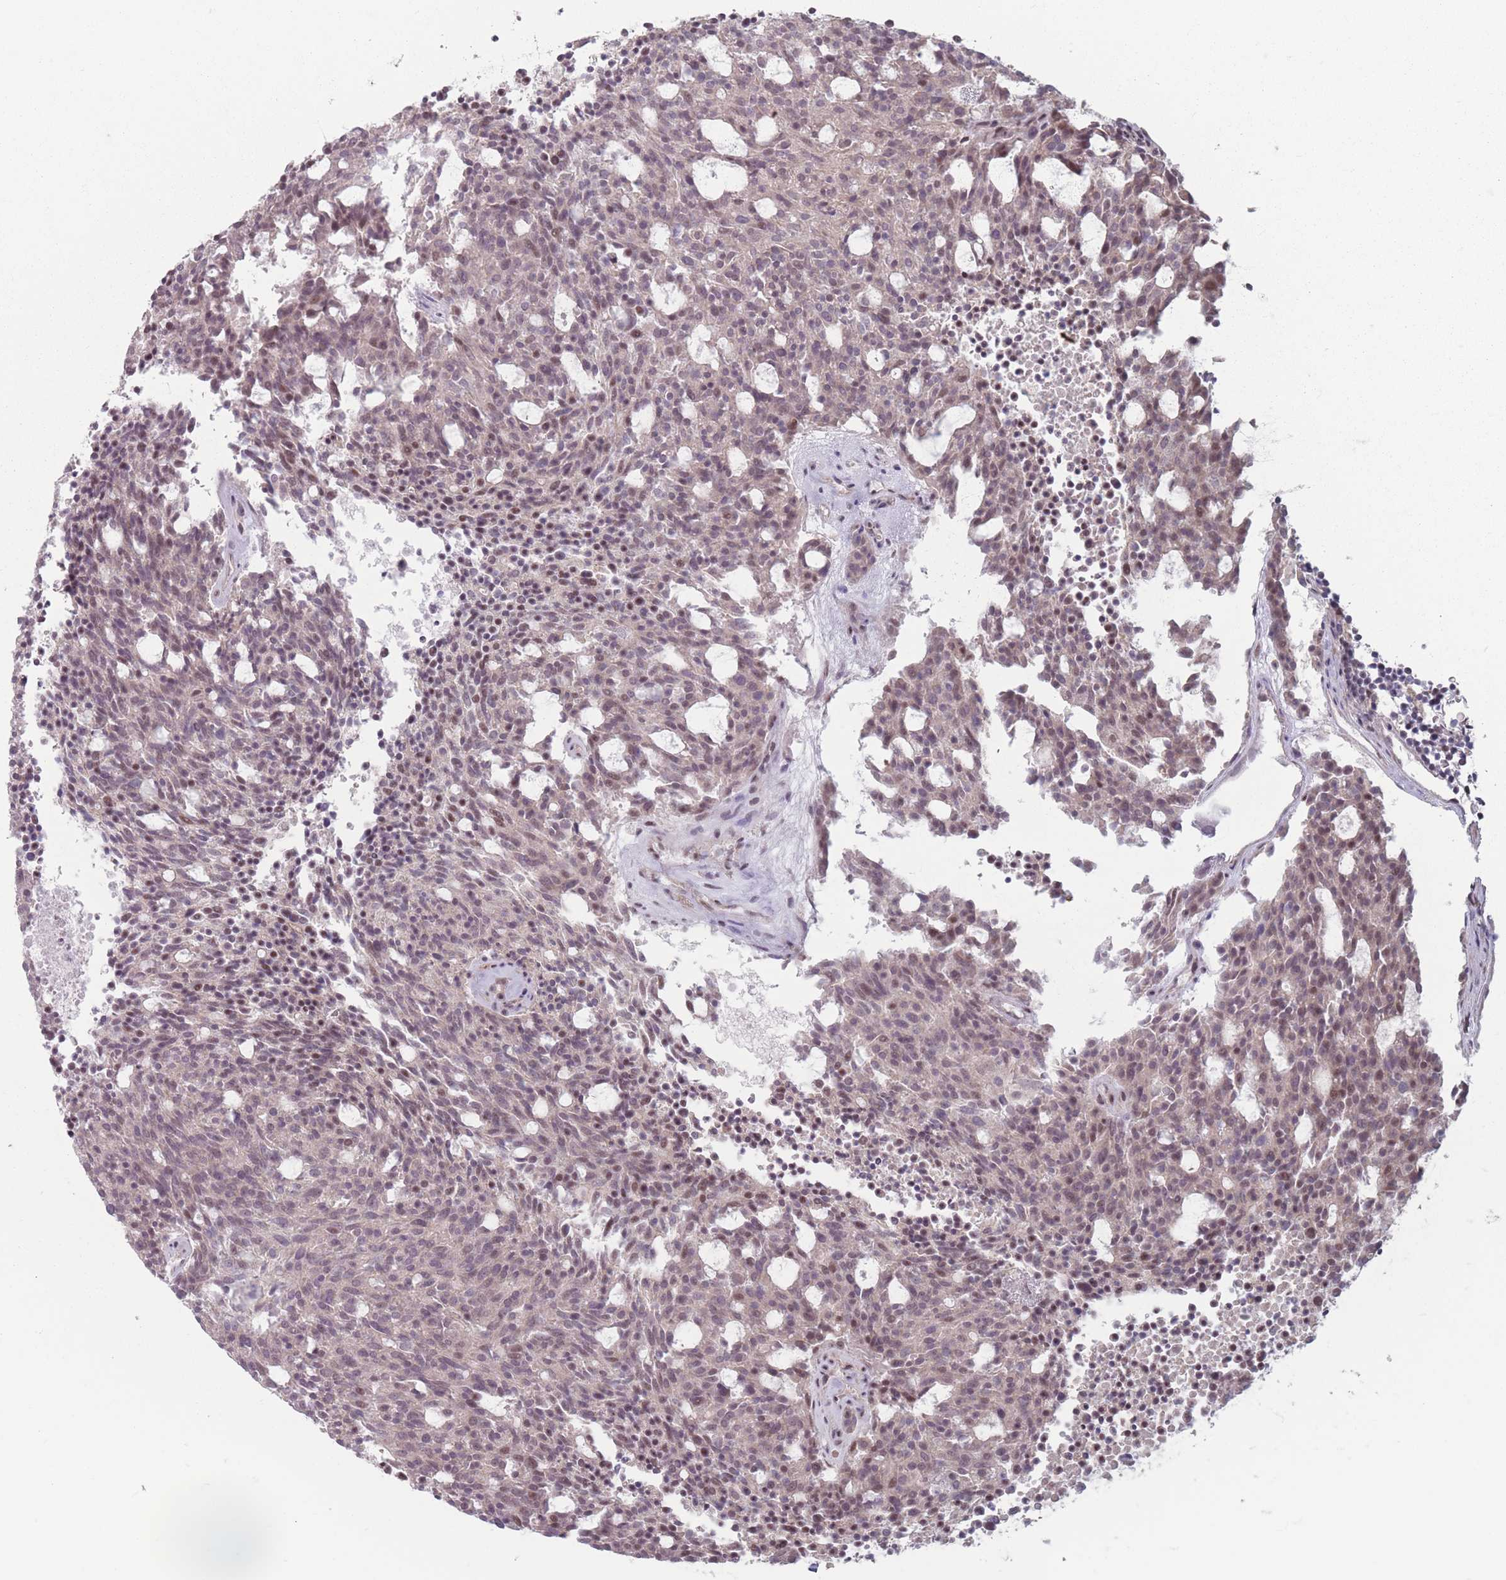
{"staining": {"intensity": "moderate", "quantity": "25%-75%", "location": "nuclear"}, "tissue": "carcinoid", "cell_type": "Tumor cells", "image_type": "cancer", "snomed": [{"axis": "morphology", "description": "Carcinoid, malignant, NOS"}, {"axis": "topography", "description": "Pancreas"}], "caption": "Carcinoid was stained to show a protein in brown. There is medium levels of moderate nuclear expression in approximately 25%-75% of tumor cells. (DAB IHC with brightfield microscopy, high magnification).", "gene": "SH3BGRL2", "patient": {"sex": "female", "age": 54}}